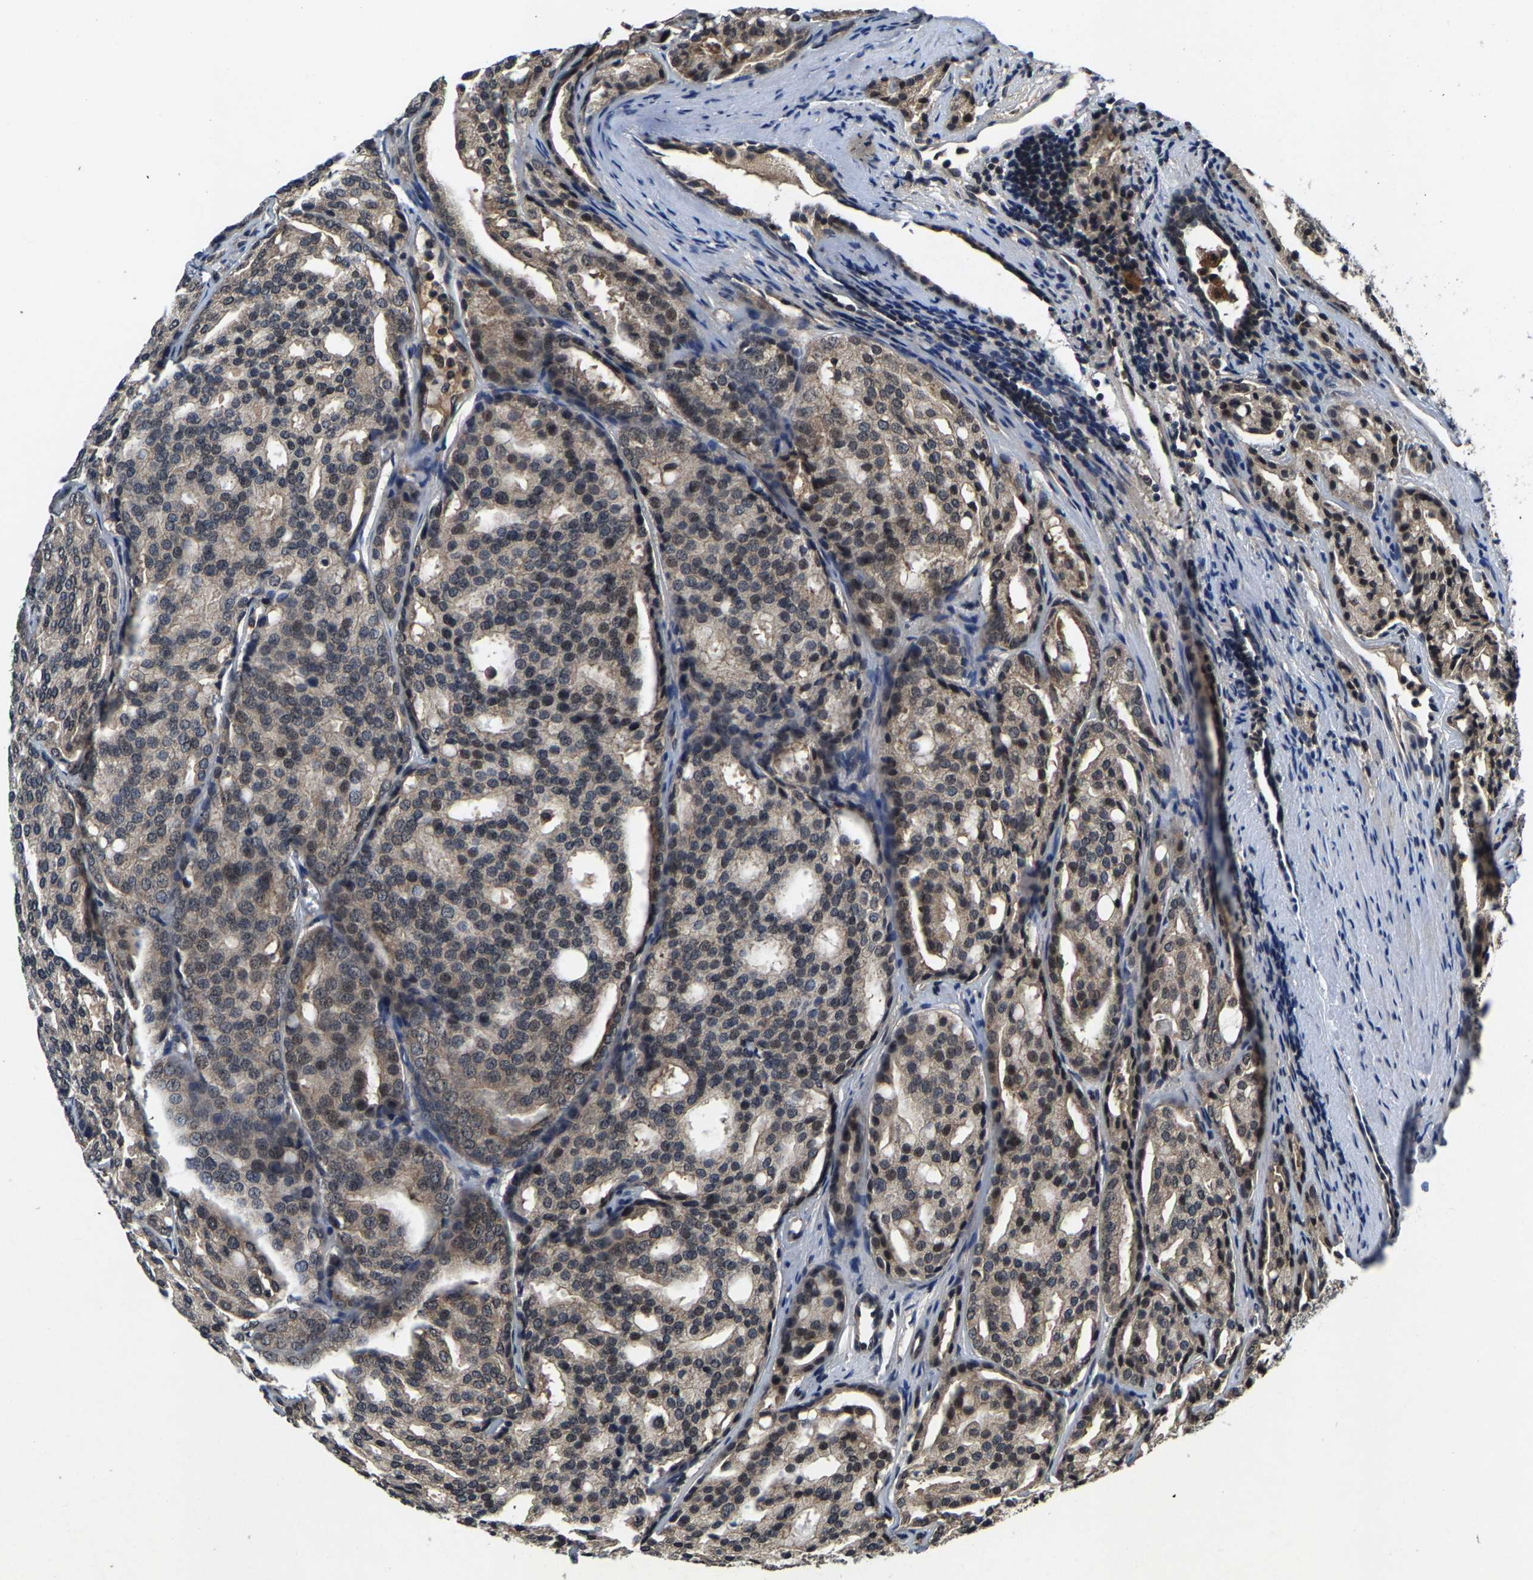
{"staining": {"intensity": "weak", "quantity": "<25%", "location": "cytoplasmic/membranous,nuclear"}, "tissue": "prostate cancer", "cell_type": "Tumor cells", "image_type": "cancer", "snomed": [{"axis": "morphology", "description": "Adenocarcinoma, High grade"}, {"axis": "topography", "description": "Prostate"}], "caption": "The photomicrograph exhibits no significant staining in tumor cells of prostate adenocarcinoma (high-grade).", "gene": "HUWE1", "patient": {"sex": "male", "age": 64}}